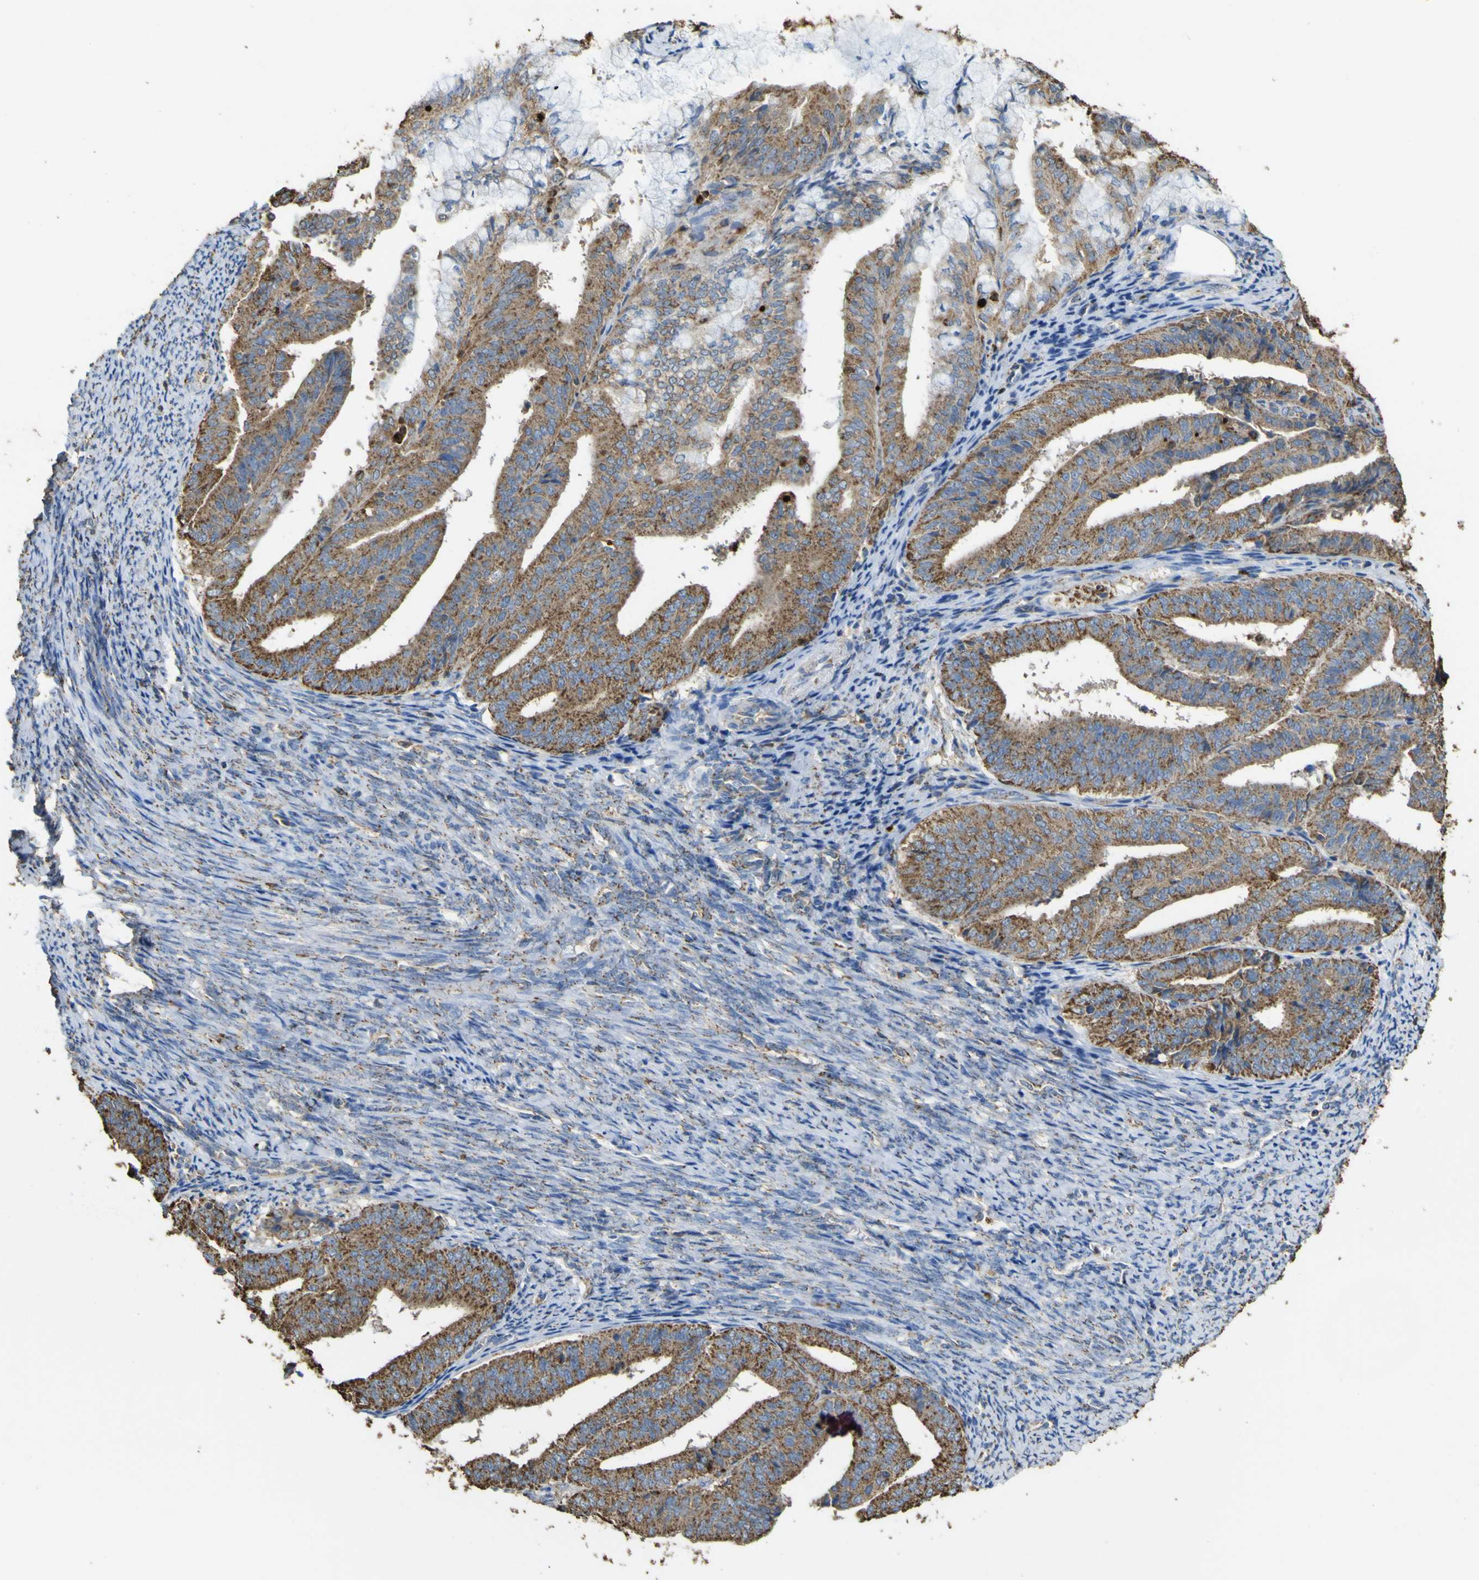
{"staining": {"intensity": "strong", "quantity": ">75%", "location": "cytoplasmic/membranous"}, "tissue": "endometrial cancer", "cell_type": "Tumor cells", "image_type": "cancer", "snomed": [{"axis": "morphology", "description": "Adenocarcinoma, NOS"}, {"axis": "topography", "description": "Endometrium"}], "caption": "Approximately >75% of tumor cells in human endometrial cancer exhibit strong cytoplasmic/membranous protein positivity as visualized by brown immunohistochemical staining.", "gene": "ACSL3", "patient": {"sex": "female", "age": 63}}